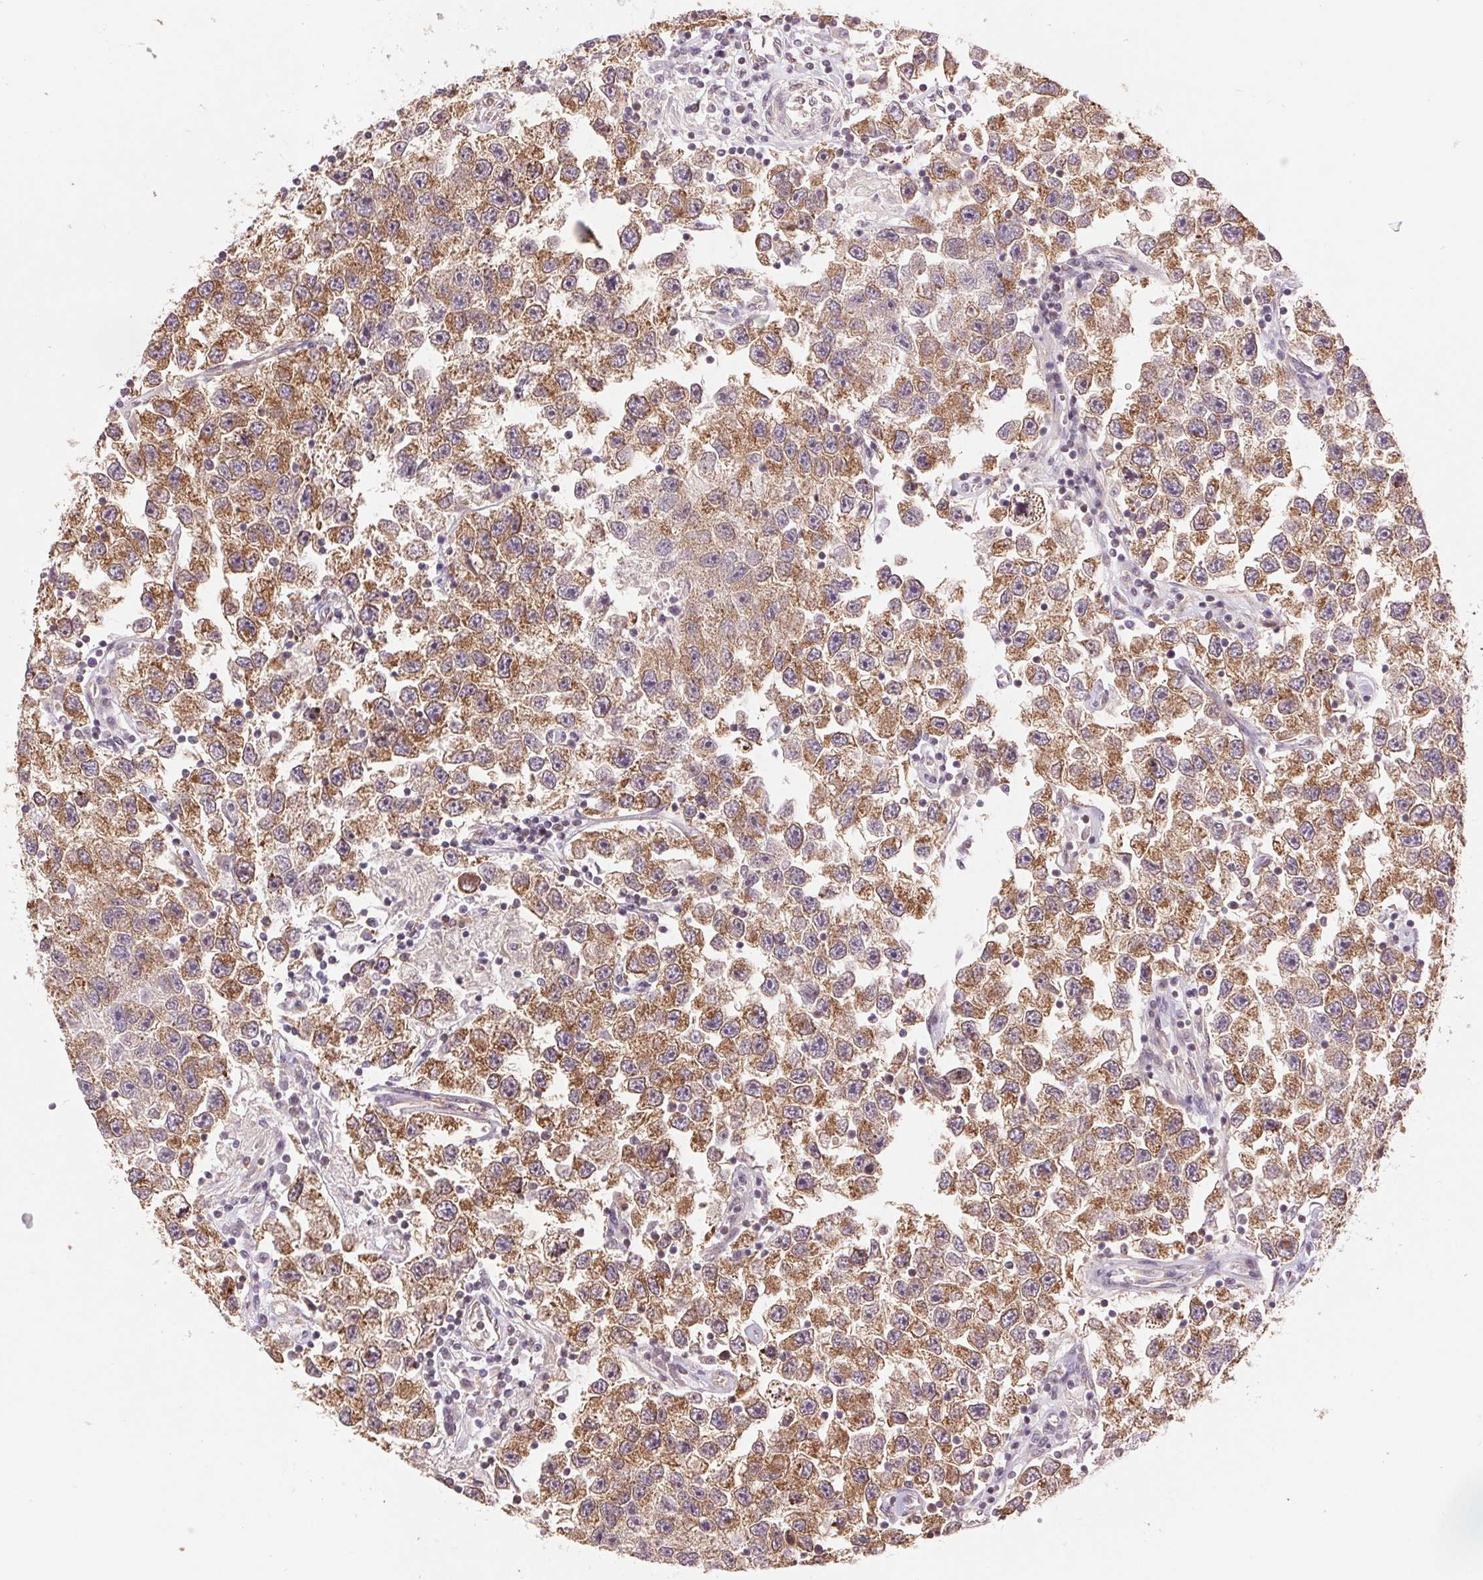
{"staining": {"intensity": "moderate", "quantity": ">75%", "location": "cytoplasmic/membranous"}, "tissue": "testis cancer", "cell_type": "Tumor cells", "image_type": "cancer", "snomed": [{"axis": "morphology", "description": "Seminoma, NOS"}, {"axis": "topography", "description": "Testis"}], "caption": "The immunohistochemical stain highlights moderate cytoplasmic/membranous positivity in tumor cells of testis cancer tissue.", "gene": "BTF3L4", "patient": {"sex": "male", "age": 26}}